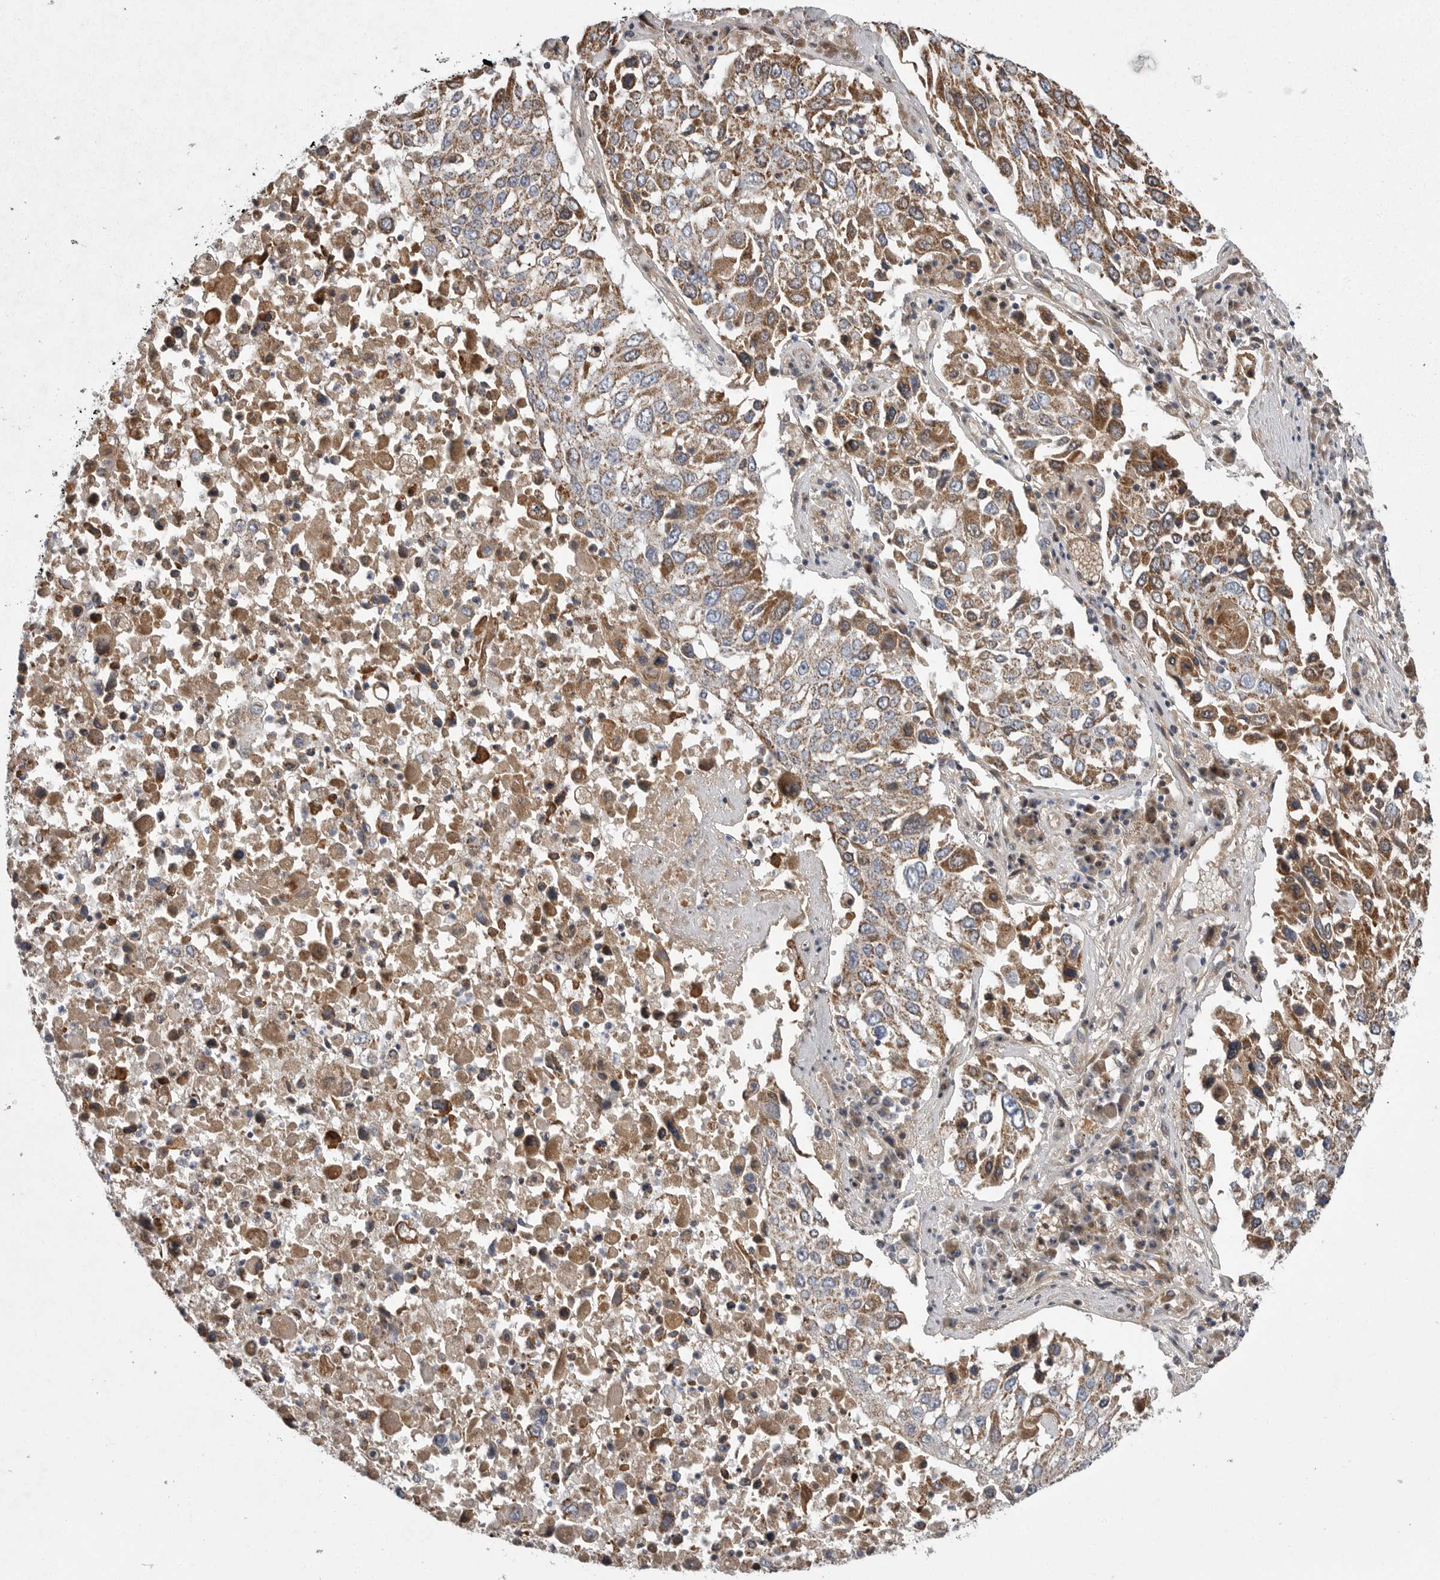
{"staining": {"intensity": "moderate", "quantity": ">75%", "location": "cytoplasmic/membranous"}, "tissue": "lung cancer", "cell_type": "Tumor cells", "image_type": "cancer", "snomed": [{"axis": "morphology", "description": "Squamous cell carcinoma, NOS"}, {"axis": "topography", "description": "Lung"}], "caption": "Immunohistochemistry image of lung squamous cell carcinoma stained for a protein (brown), which exhibits medium levels of moderate cytoplasmic/membranous staining in approximately >75% of tumor cells.", "gene": "CRP", "patient": {"sex": "male", "age": 65}}